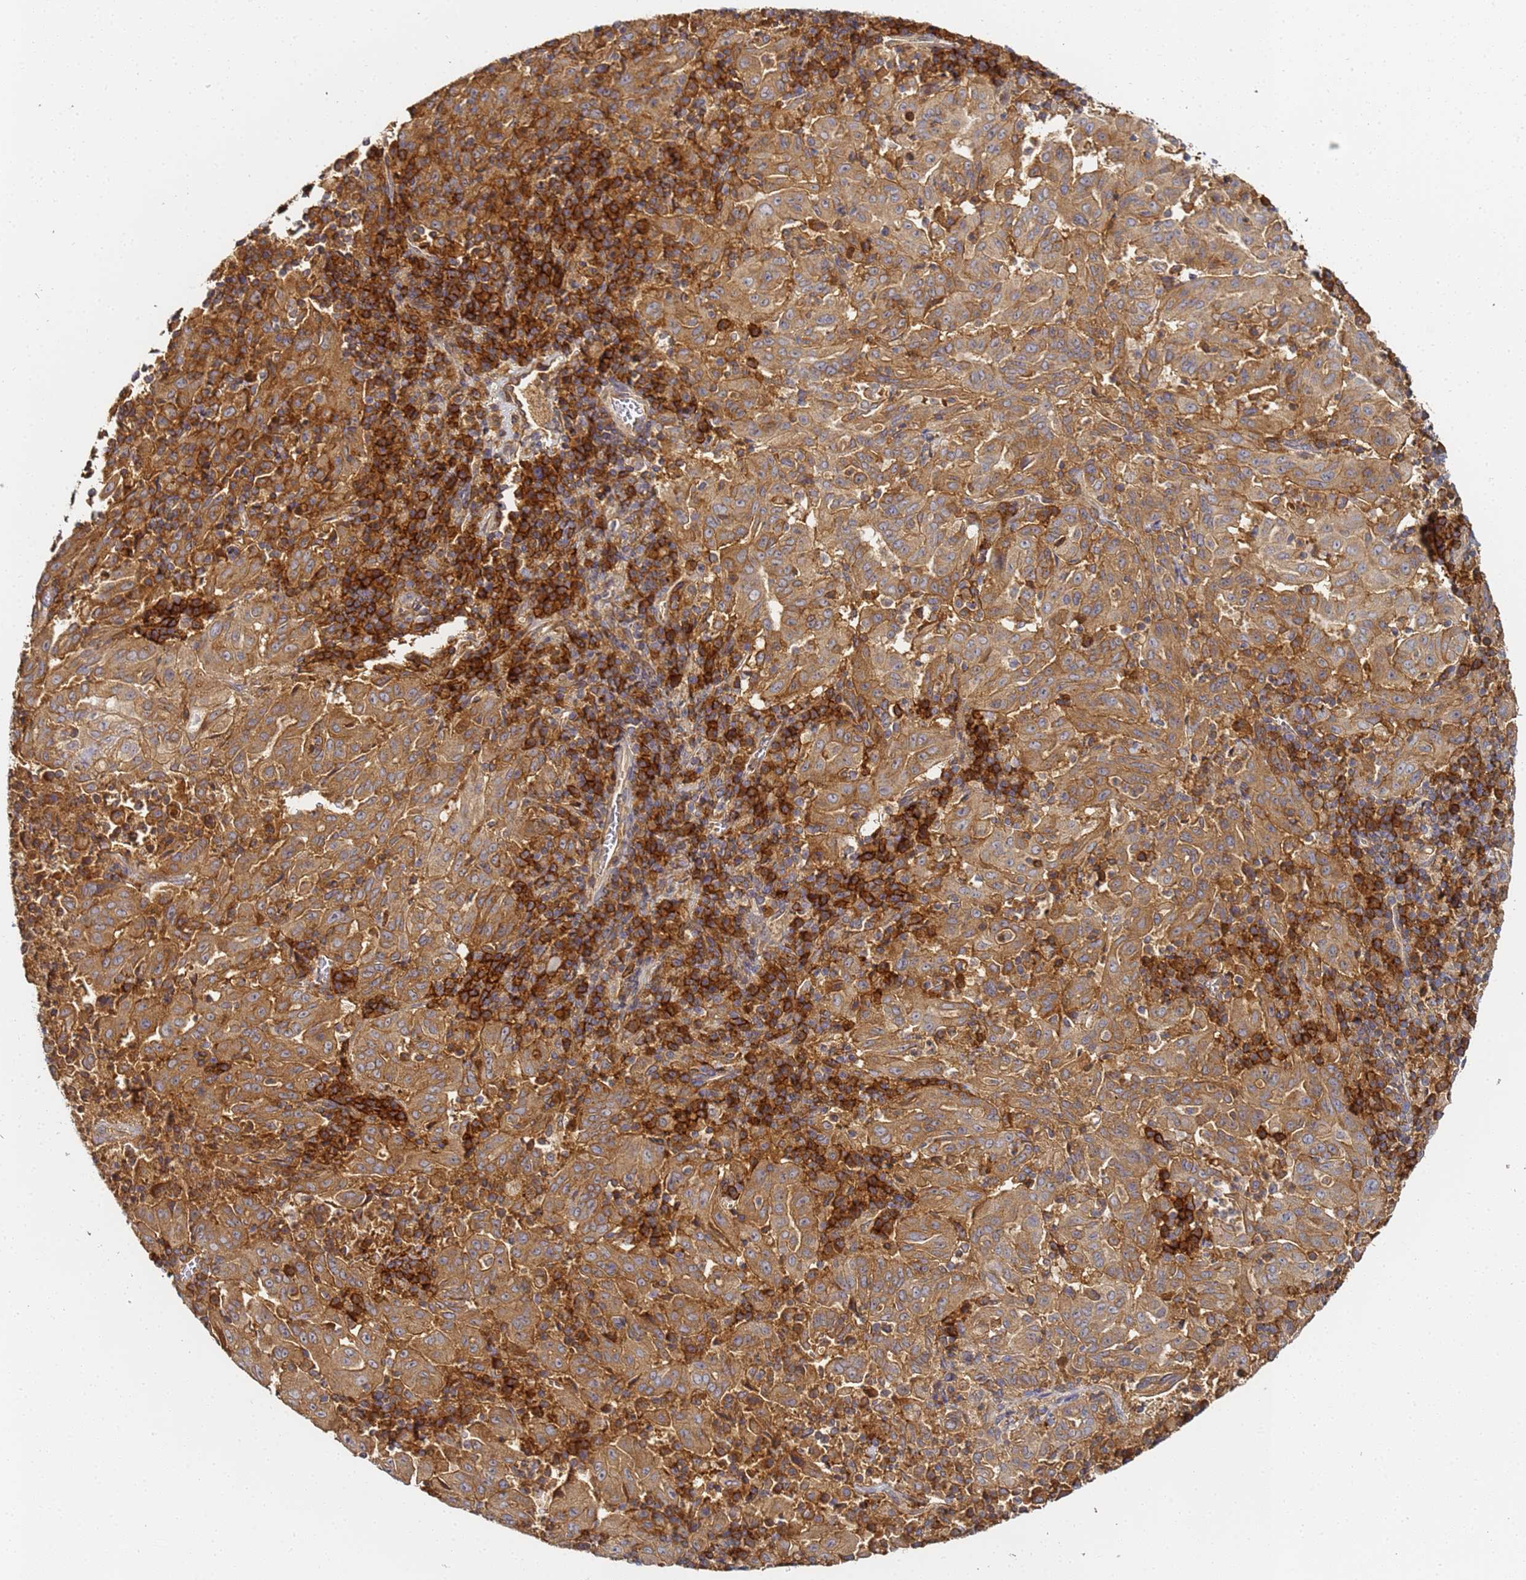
{"staining": {"intensity": "moderate", "quantity": ">75%", "location": "cytoplasmic/membranous"}, "tissue": "pancreatic cancer", "cell_type": "Tumor cells", "image_type": "cancer", "snomed": [{"axis": "morphology", "description": "Adenocarcinoma, NOS"}, {"axis": "topography", "description": "Pancreas"}], "caption": "Approximately >75% of tumor cells in human pancreatic cancer (adenocarcinoma) show moderate cytoplasmic/membranous protein staining as visualized by brown immunohistochemical staining.", "gene": "LRRC69", "patient": {"sex": "male", "age": 63}}